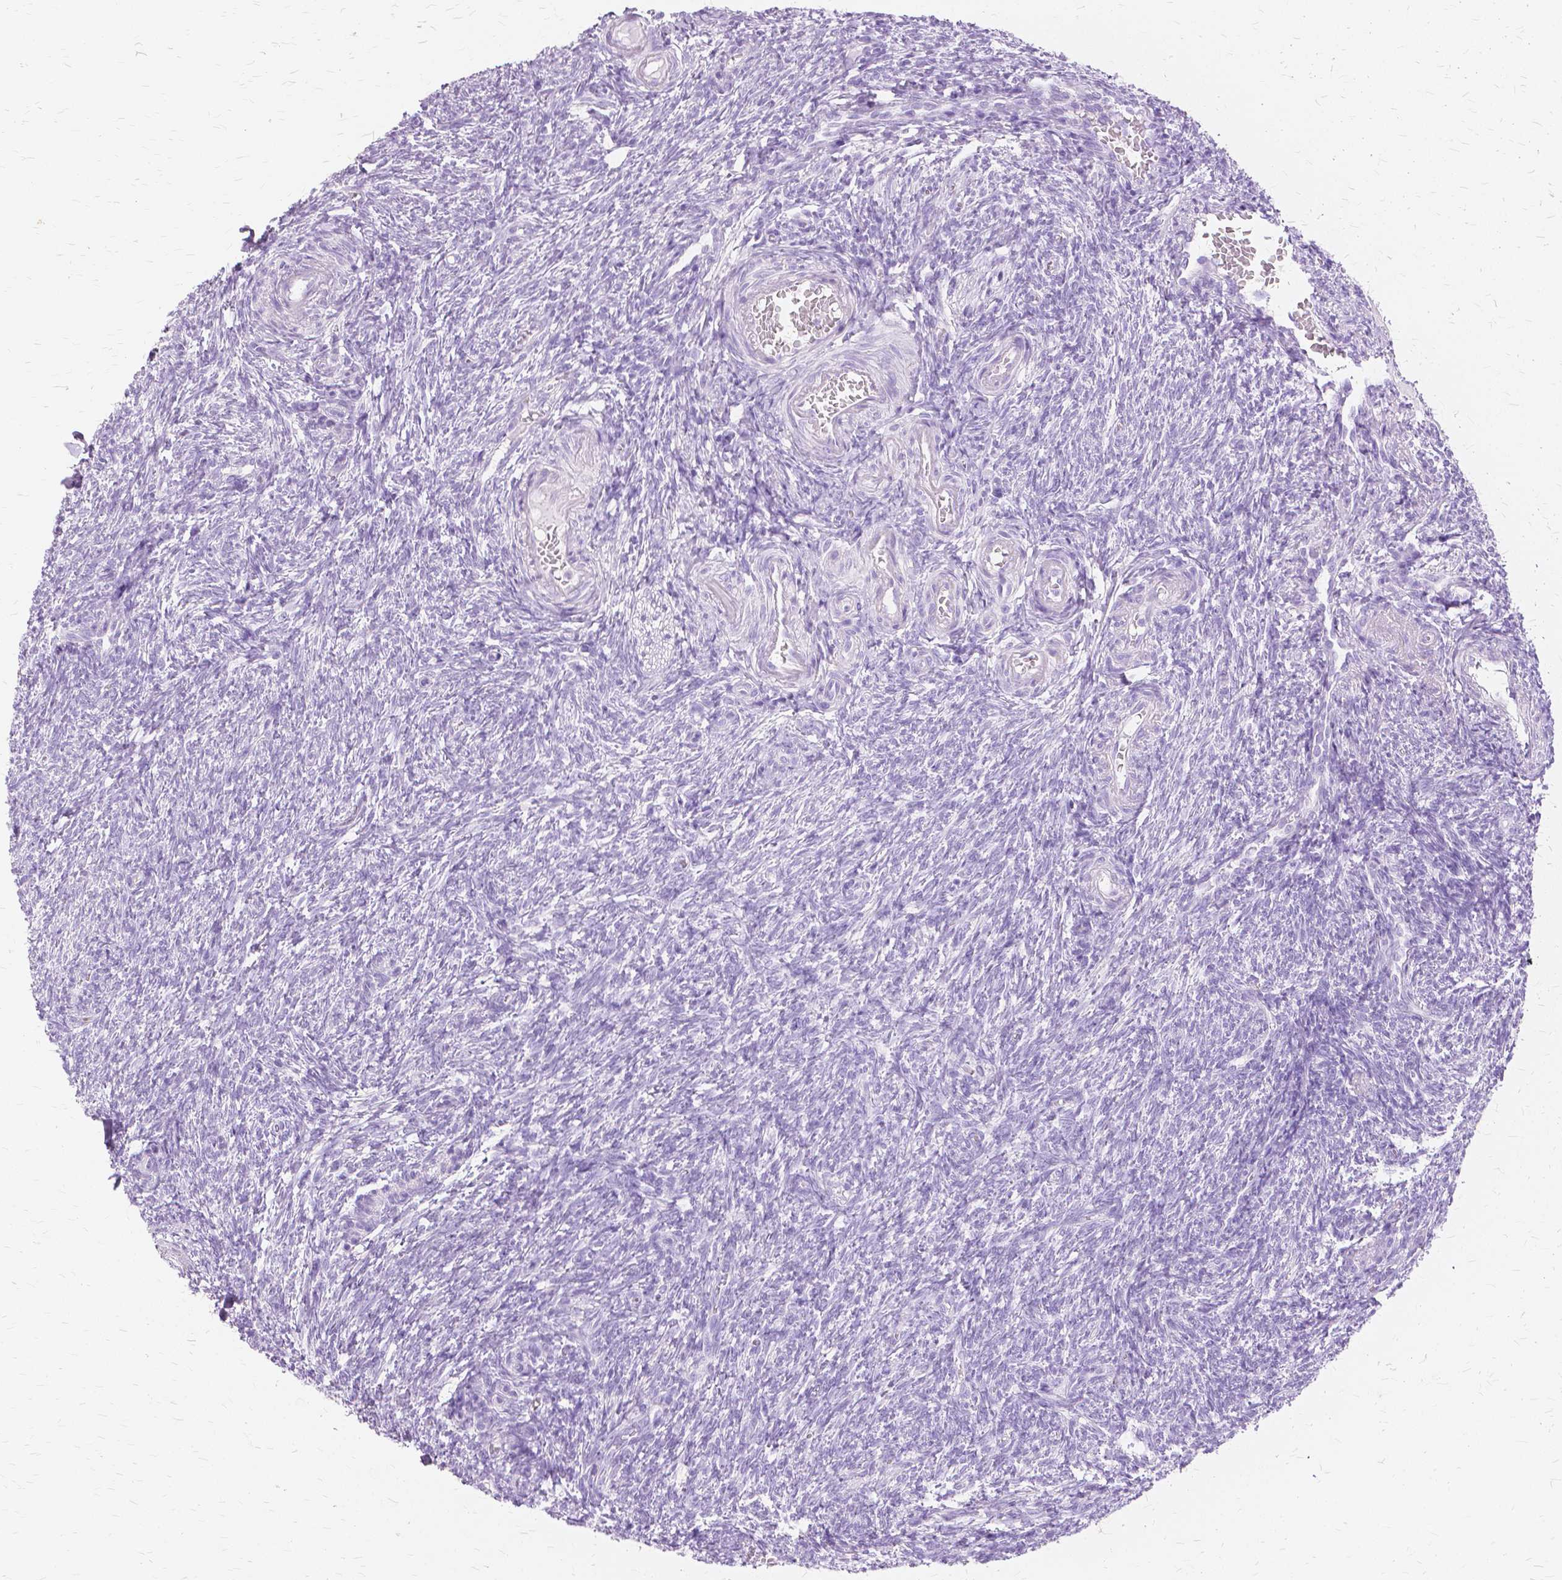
{"staining": {"intensity": "negative", "quantity": "none", "location": "none"}, "tissue": "ovary", "cell_type": "Ovarian stroma cells", "image_type": "normal", "snomed": [{"axis": "morphology", "description": "Normal tissue, NOS"}, {"axis": "topography", "description": "Ovary"}], "caption": "Immunohistochemical staining of normal human ovary displays no significant expression in ovarian stroma cells. (DAB immunohistochemistry with hematoxylin counter stain).", "gene": "TGM1", "patient": {"sex": "female", "age": 39}}